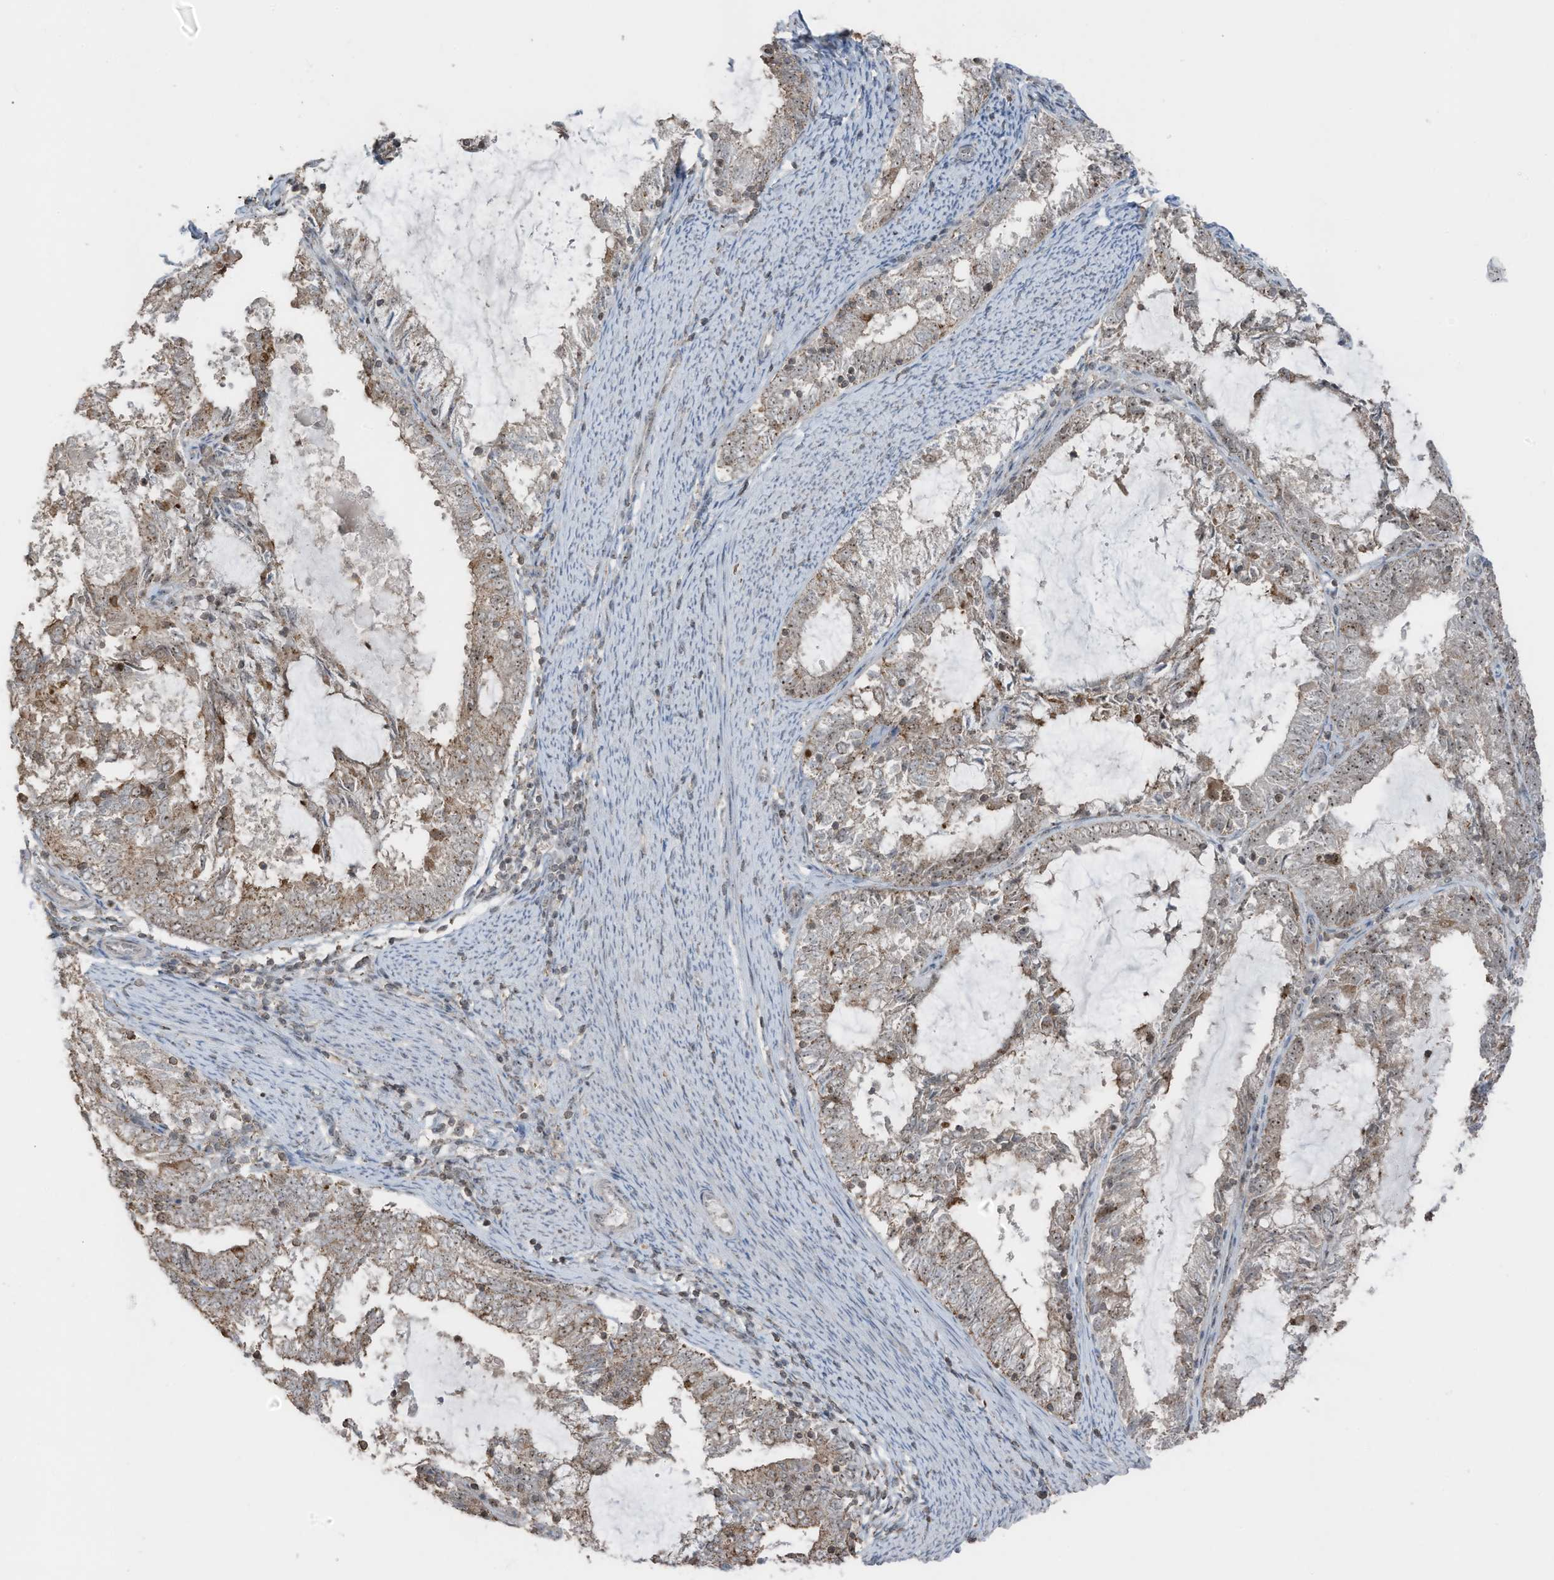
{"staining": {"intensity": "moderate", "quantity": ">75%", "location": "nuclear"}, "tissue": "endometrial cancer", "cell_type": "Tumor cells", "image_type": "cancer", "snomed": [{"axis": "morphology", "description": "Adenocarcinoma, NOS"}, {"axis": "topography", "description": "Endometrium"}], "caption": "A brown stain highlights moderate nuclear staining of a protein in endometrial cancer (adenocarcinoma) tumor cells.", "gene": "UTP3", "patient": {"sex": "female", "age": 57}}